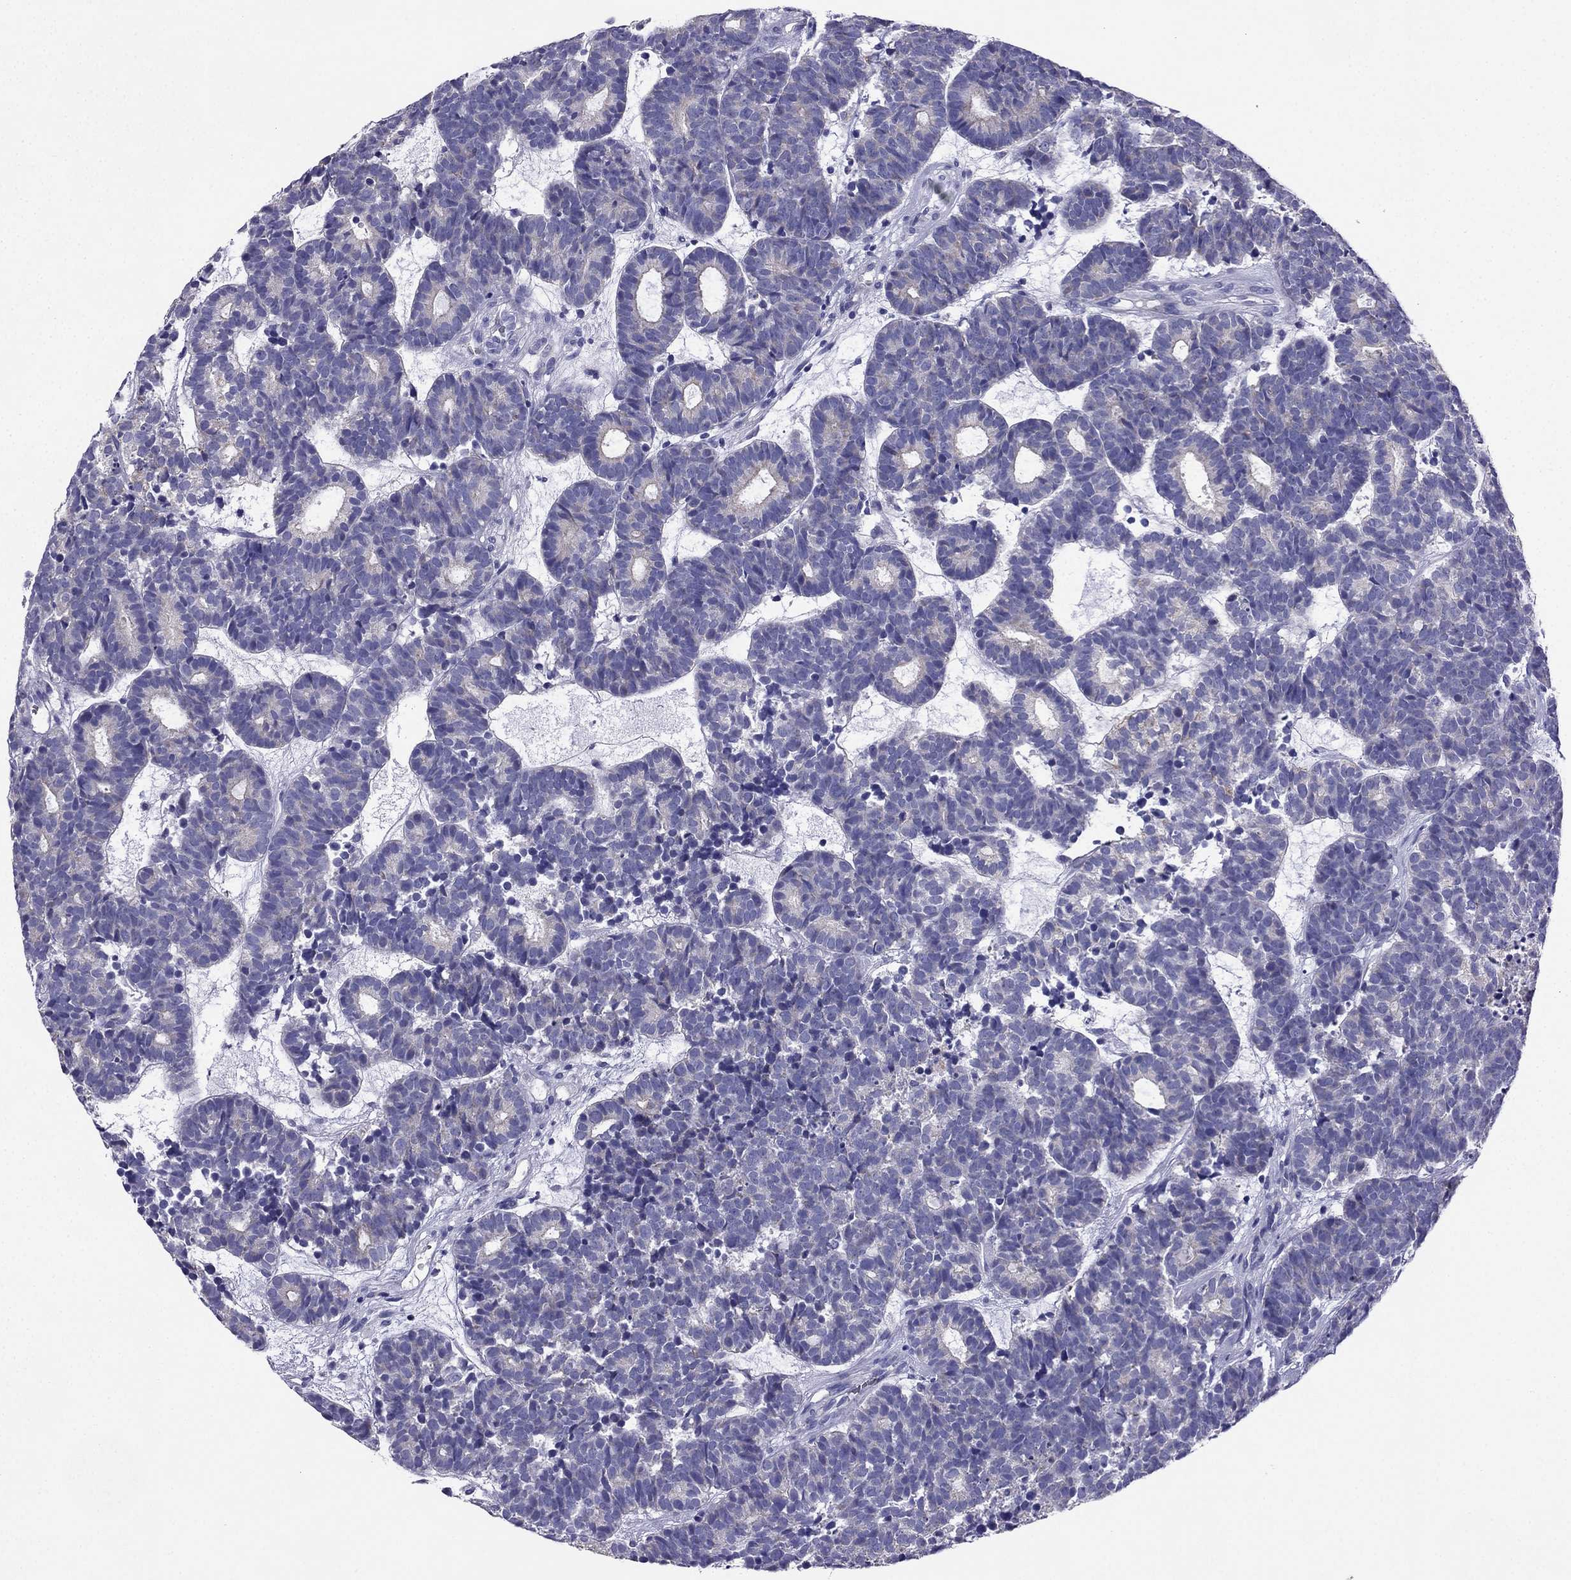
{"staining": {"intensity": "negative", "quantity": "none", "location": "none"}, "tissue": "head and neck cancer", "cell_type": "Tumor cells", "image_type": "cancer", "snomed": [{"axis": "morphology", "description": "Adenocarcinoma, NOS"}, {"axis": "topography", "description": "Head-Neck"}], "caption": "Tumor cells are negative for brown protein staining in head and neck cancer. (Brightfield microscopy of DAB immunohistochemistry (IHC) at high magnification).", "gene": "KIF5A", "patient": {"sex": "female", "age": 81}}